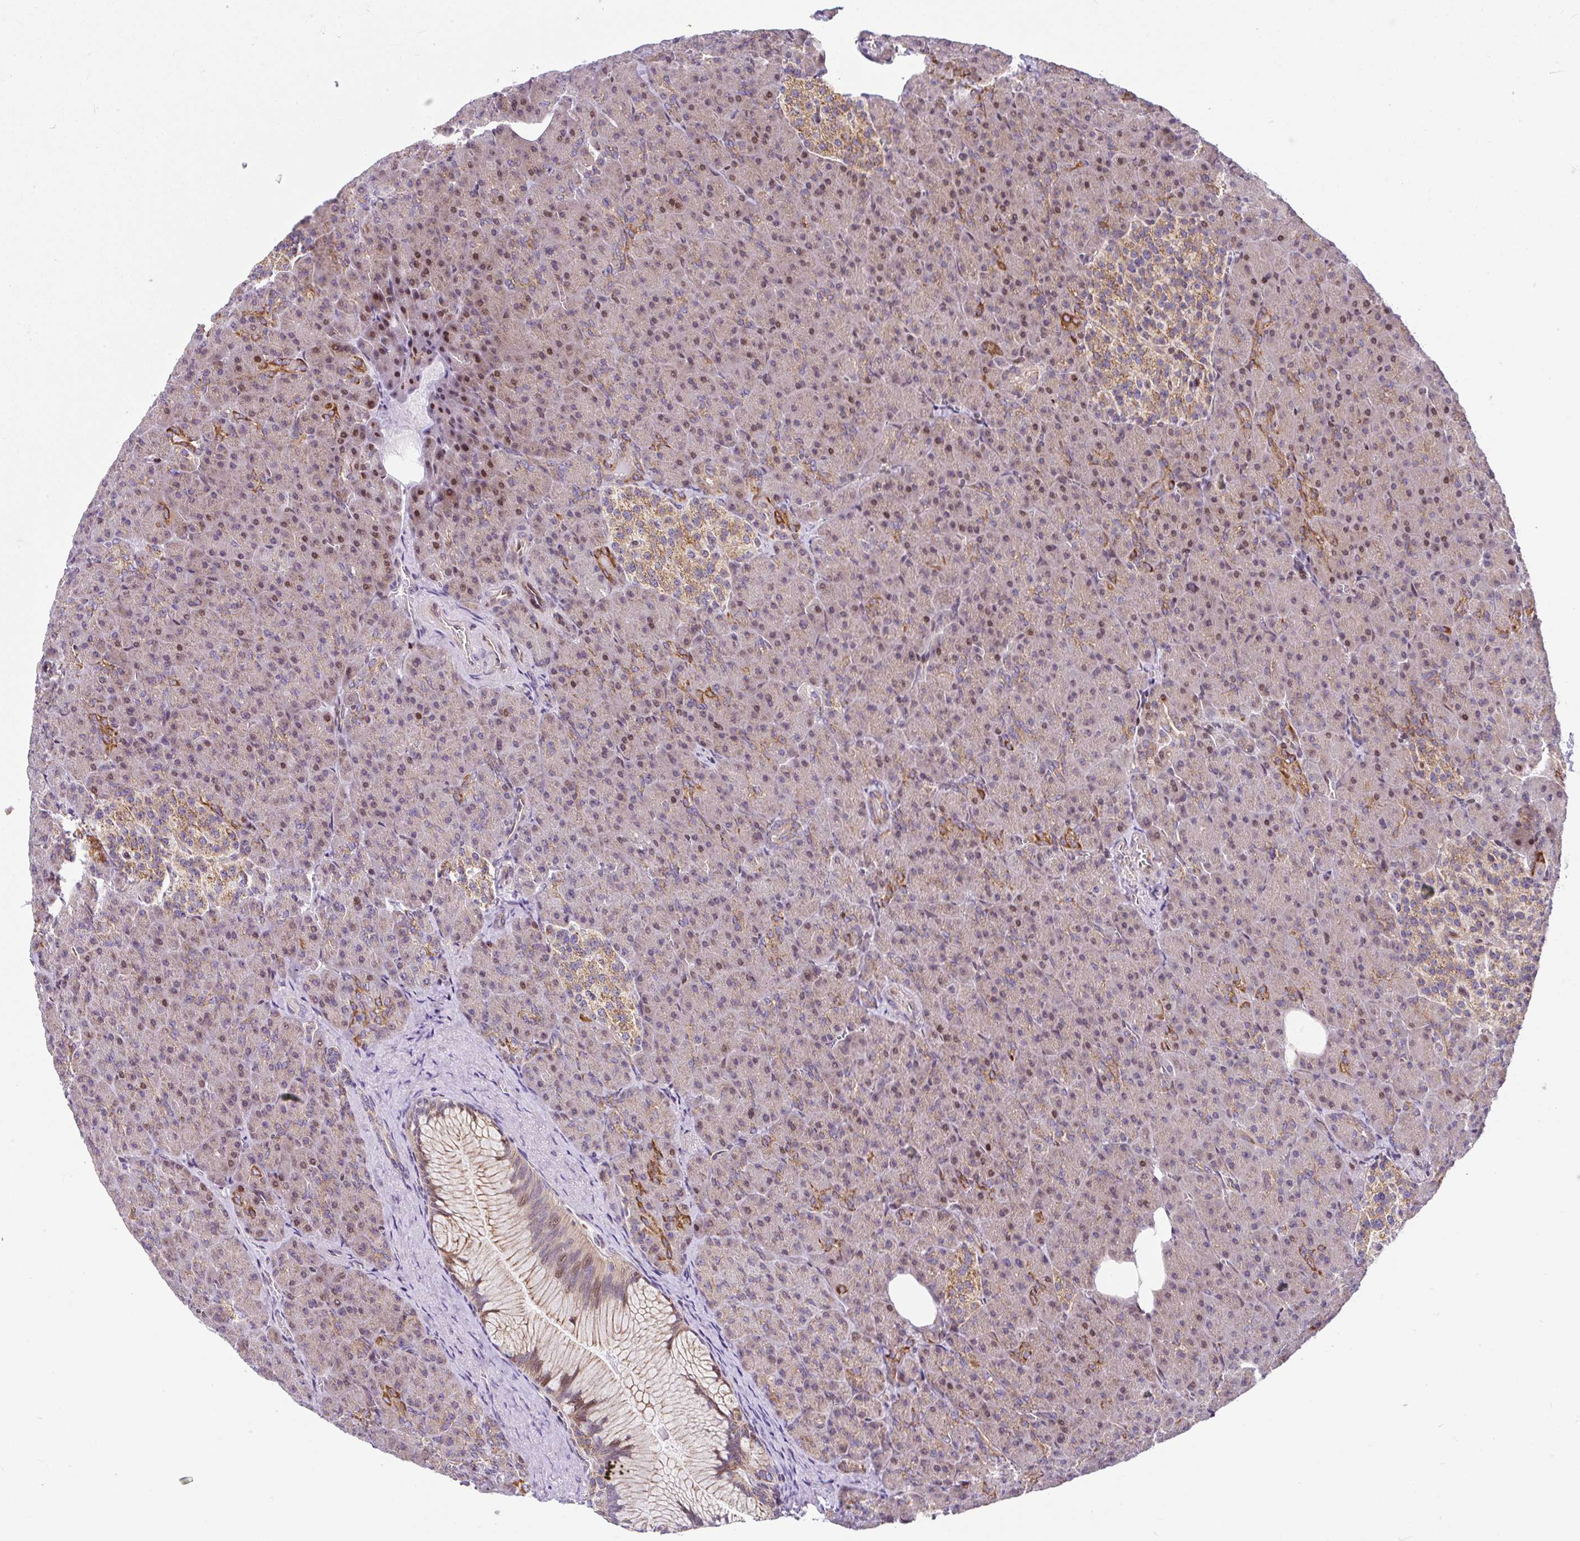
{"staining": {"intensity": "moderate", "quantity": "25%-75%", "location": "cytoplasmic/membranous,nuclear"}, "tissue": "pancreas", "cell_type": "Exocrine glandular cells", "image_type": "normal", "snomed": [{"axis": "morphology", "description": "Normal tissue, NOS"}, {"axis": "topography", "description": "Pancreas"}], "caption": "Brown immunohistochemical staining in unremarkable human pancreas displays moderate cytoplasmic/membranous,nuclear positivity in about 25%-75% of exocrine glandular cells.", "gene": "FIGNL1", "patient": {"sex": "female", "age": 74}}